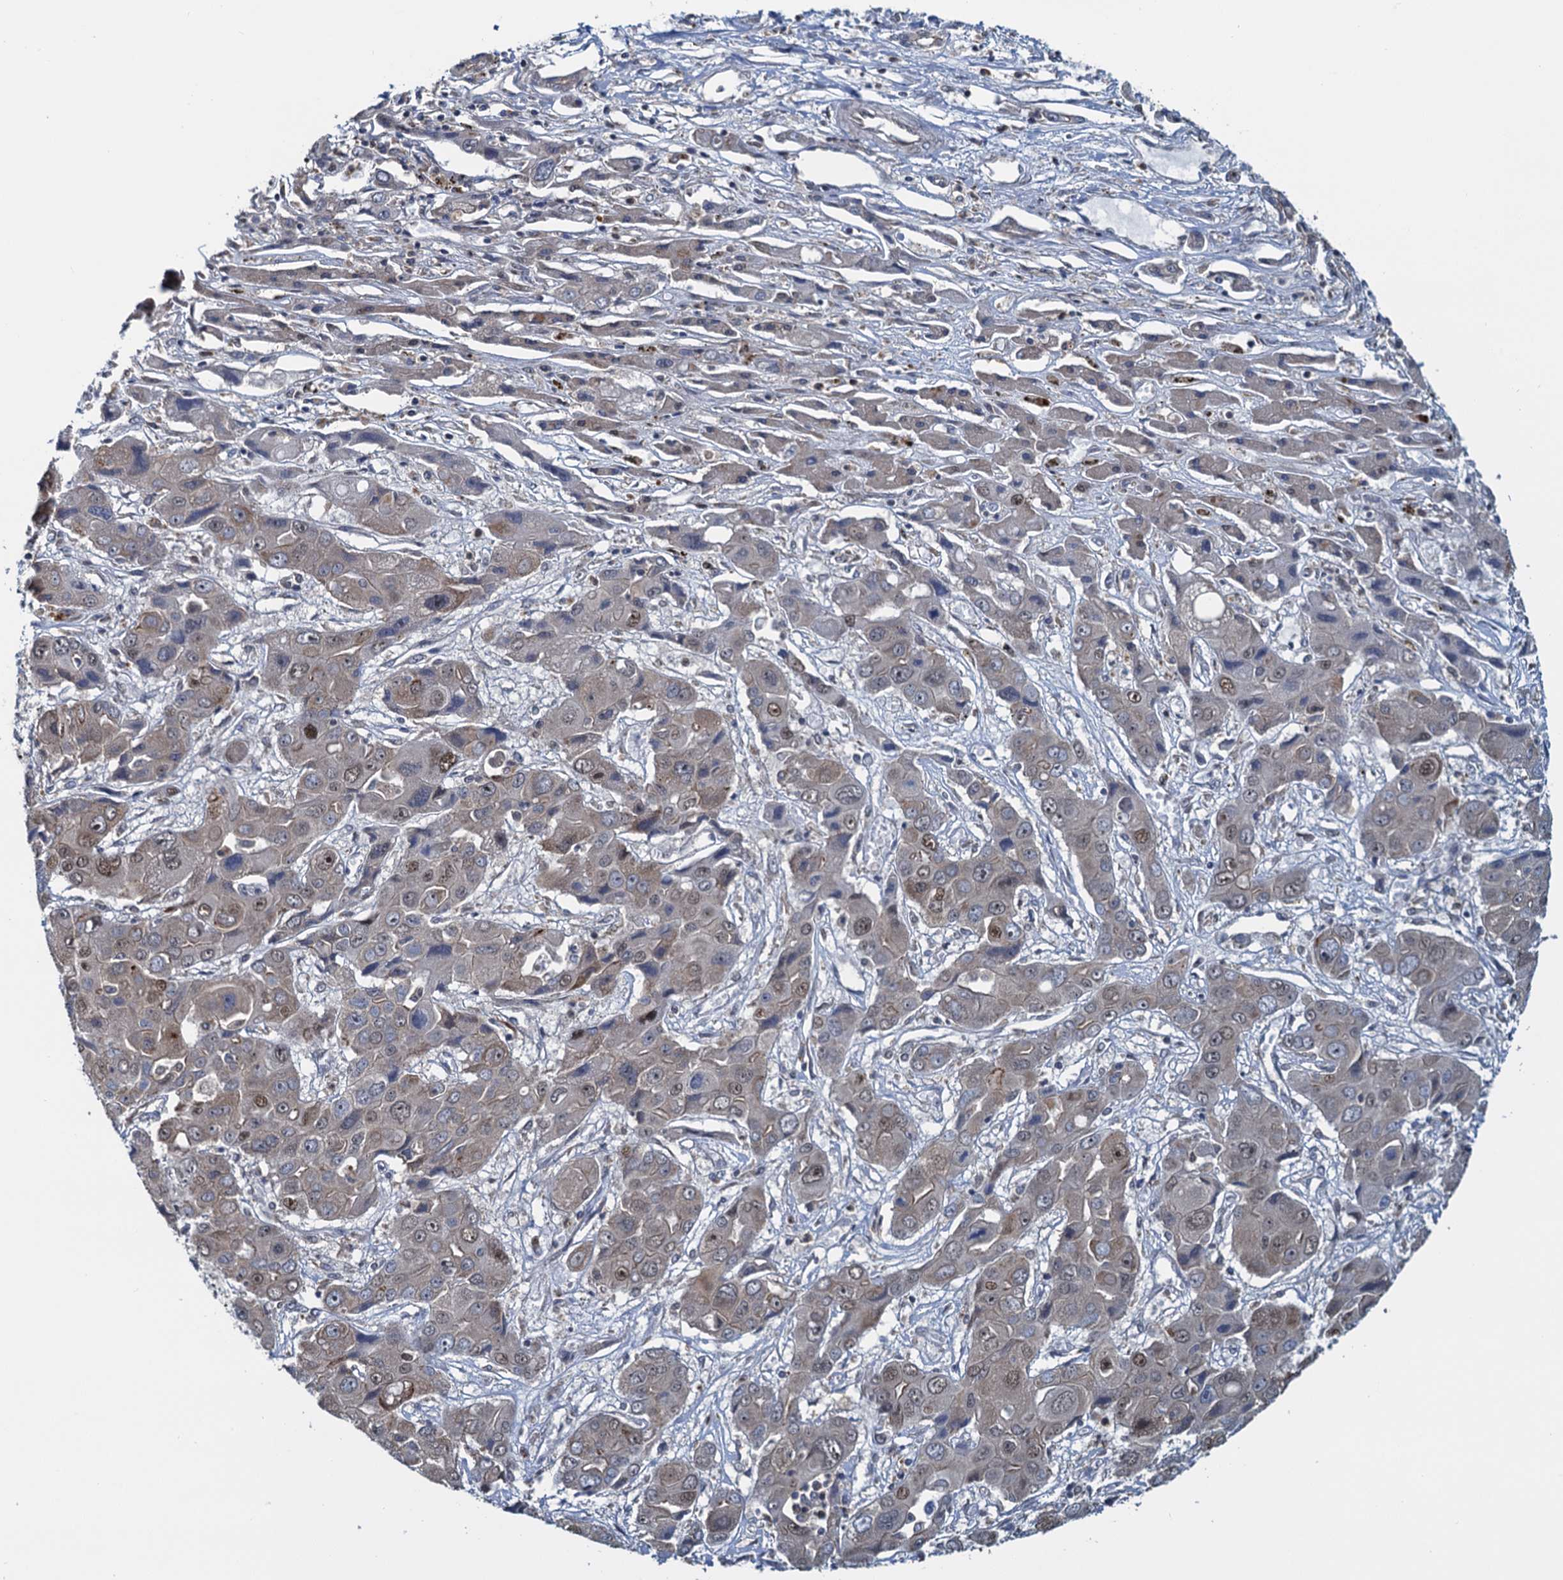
{"staining": {"intensity": "moderate", "quantity": "<25%", "location": "nuclear"}, "tissue": "liver cancer", "cell_type": "Tumor cells", "image_type": "cancer", "snomed": [{"axis": "morphology", "description": "Cholangiocarcinoma"}, {"axis": "topography", "description": "Liver"}], "caption": "Moderate nuclear expression is appreciated in about <25% of tumor cells in cholangiocarcinoma (liver). (IHC, brightfield microscopy, high magnification).", "gene": "RNF125", "patient": {"sex": "male", "age": 67}}